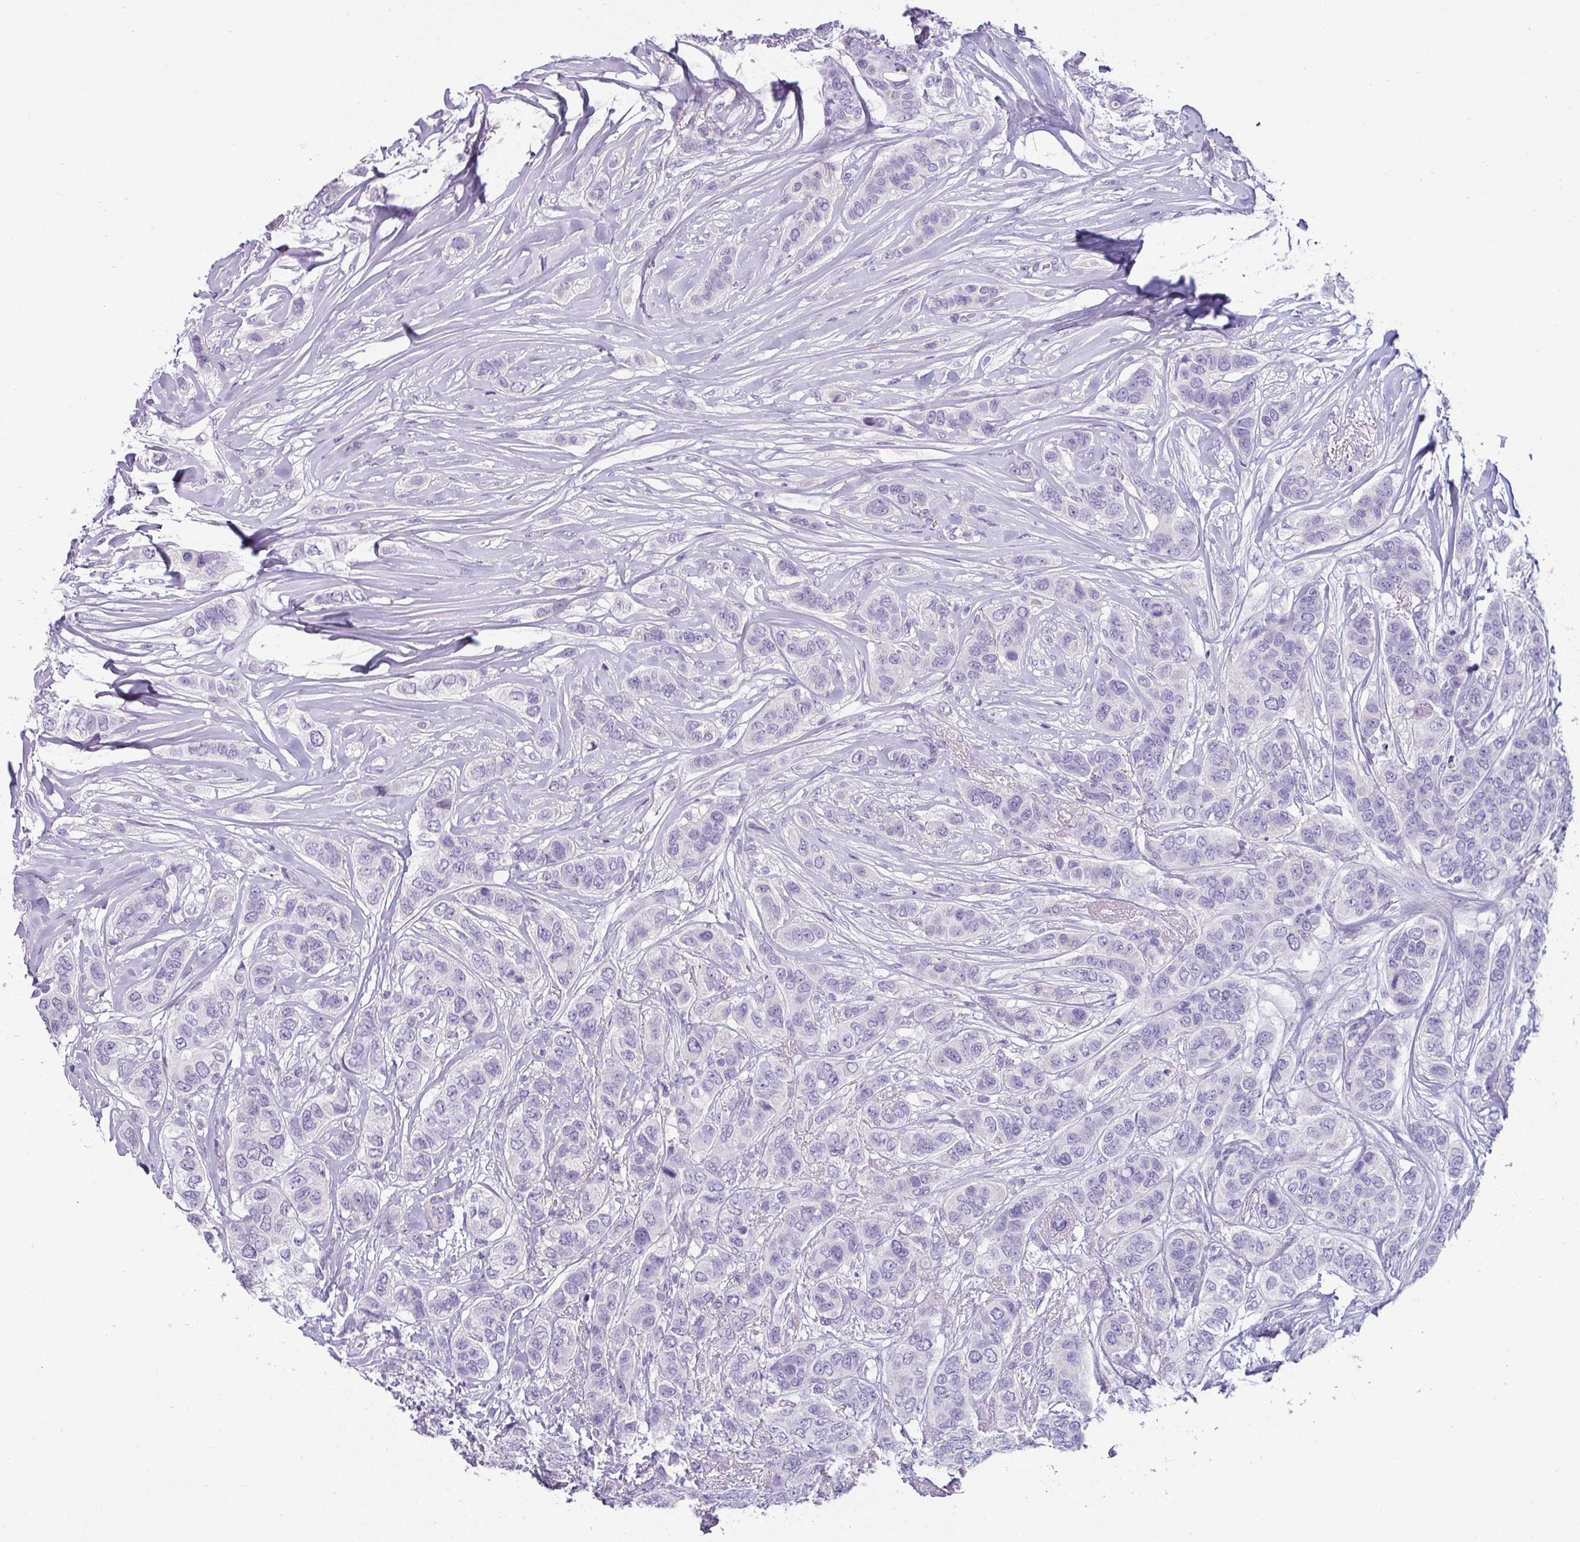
{"staining": {"intensity": "negative", "quantity": "none", "location": "none"}, "tissue": "breast cancer", "cell_type": "Tumor cells", "image_type": "cancer", "snomed": [{"axis": "morphology", "description": "Lobular carcinoma"}, {"axis": "topography", "description": "Breast"}], "caption": "A high-resolution photomicrograph shows immunohistochemistry staining of breast cancer (lobular carcinoma), which exhibits no significant staining in tumor cells. Nuclei are stained in blue.", "gene": "VCY1B", "patient": {"sex": "female", "age": 51}}